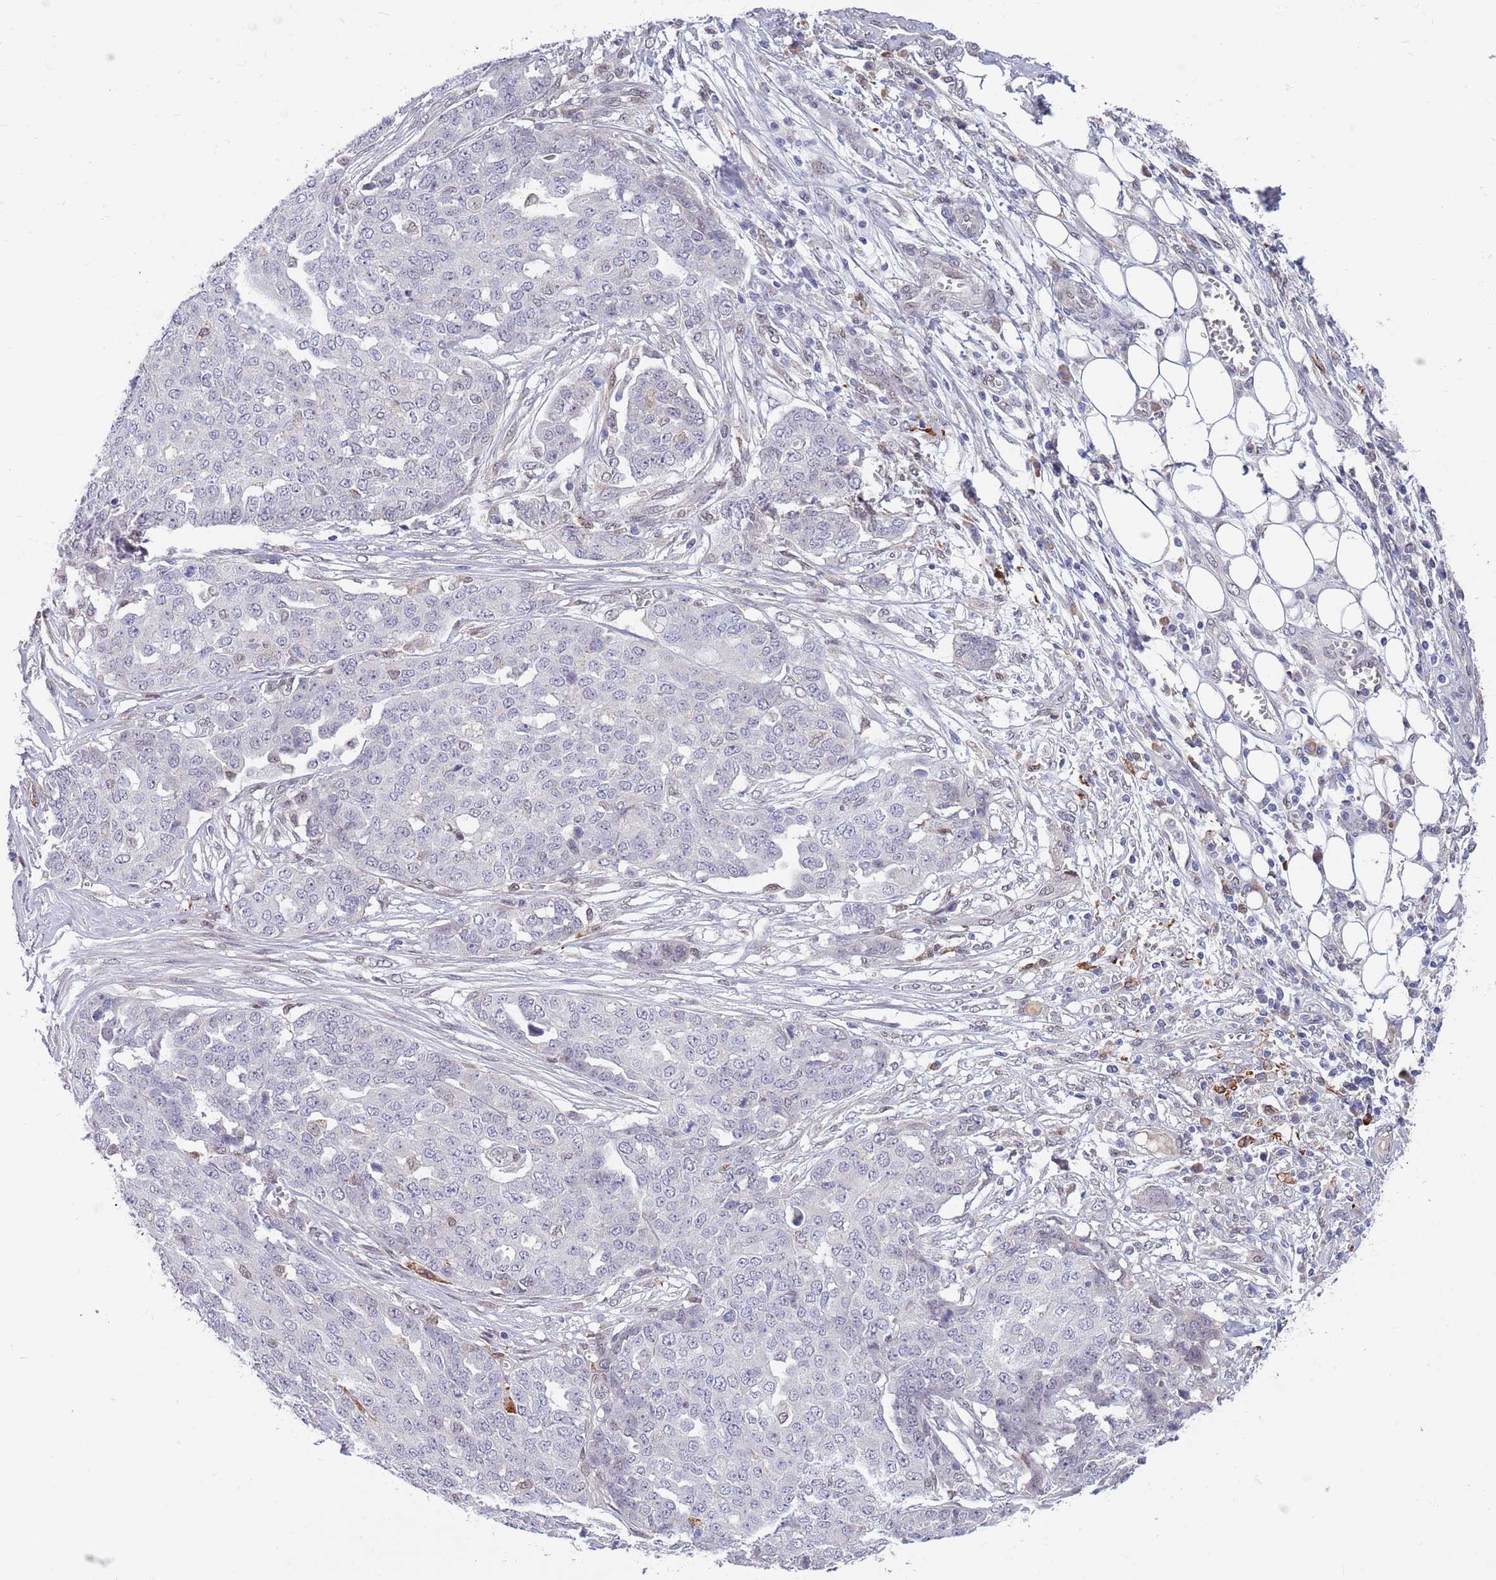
{"staining": {"intensity": "negative", "quantity": "none", "location": "none"}, "tissue": "ovarian cancer", "cell_type": "Tumor cells", "image_type": "cancer", "snomed": [{"axis": "morphology", "description": "Cystadenocarcinoma, serous, NOS"}, {"axis": "topography", "description": "Soft tissue"}, {"axis": "topography", "description": "Ovary"}], "caption": "A high-resolution photomicrograph shows IHC staining of ovarian cancer, which exhibits no significant staining in tumor cells.", "gene": "NLRP6", "patient": {"sex": "female", "age": 57}}